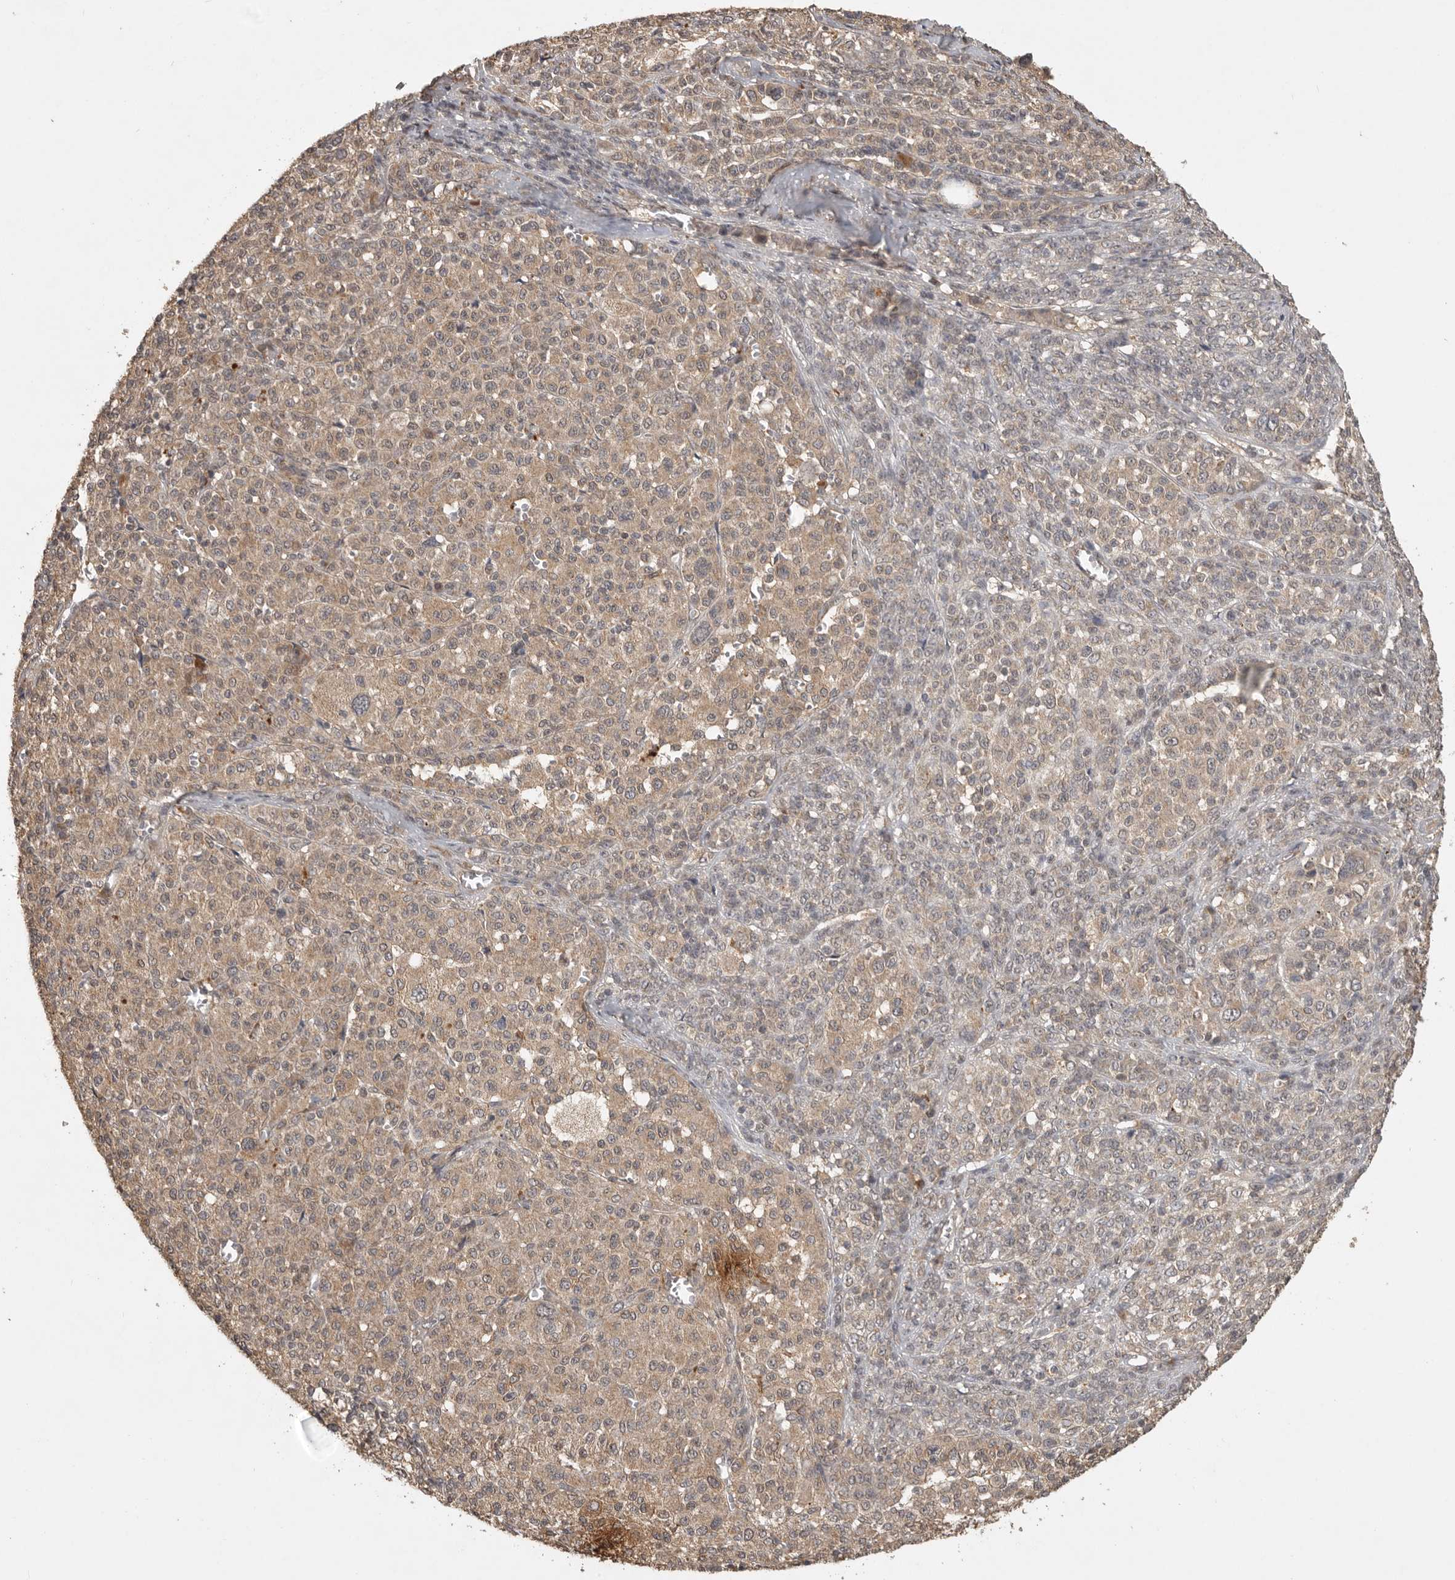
{"staining": {"intensity": "weak", "quantity": ">75%", "location": "cytoplasmic/membranous"}, "tissue": "melanoma", "cell_type": "Tumor cells", "image_type": "cancer", "snomed": [{"axis": "morphology", "description": "Malignant melanoma, Metastatic site"}, {"axis": "topography", "description": "Skin"}], "caption": "Melanoma stained with a brown dye displays weak cytoplasmic/membranous positive expression in approximately >75% of tumor cells.", "gene": "ADAMTS4", "patient": {"sex": "female", "age": 74}}